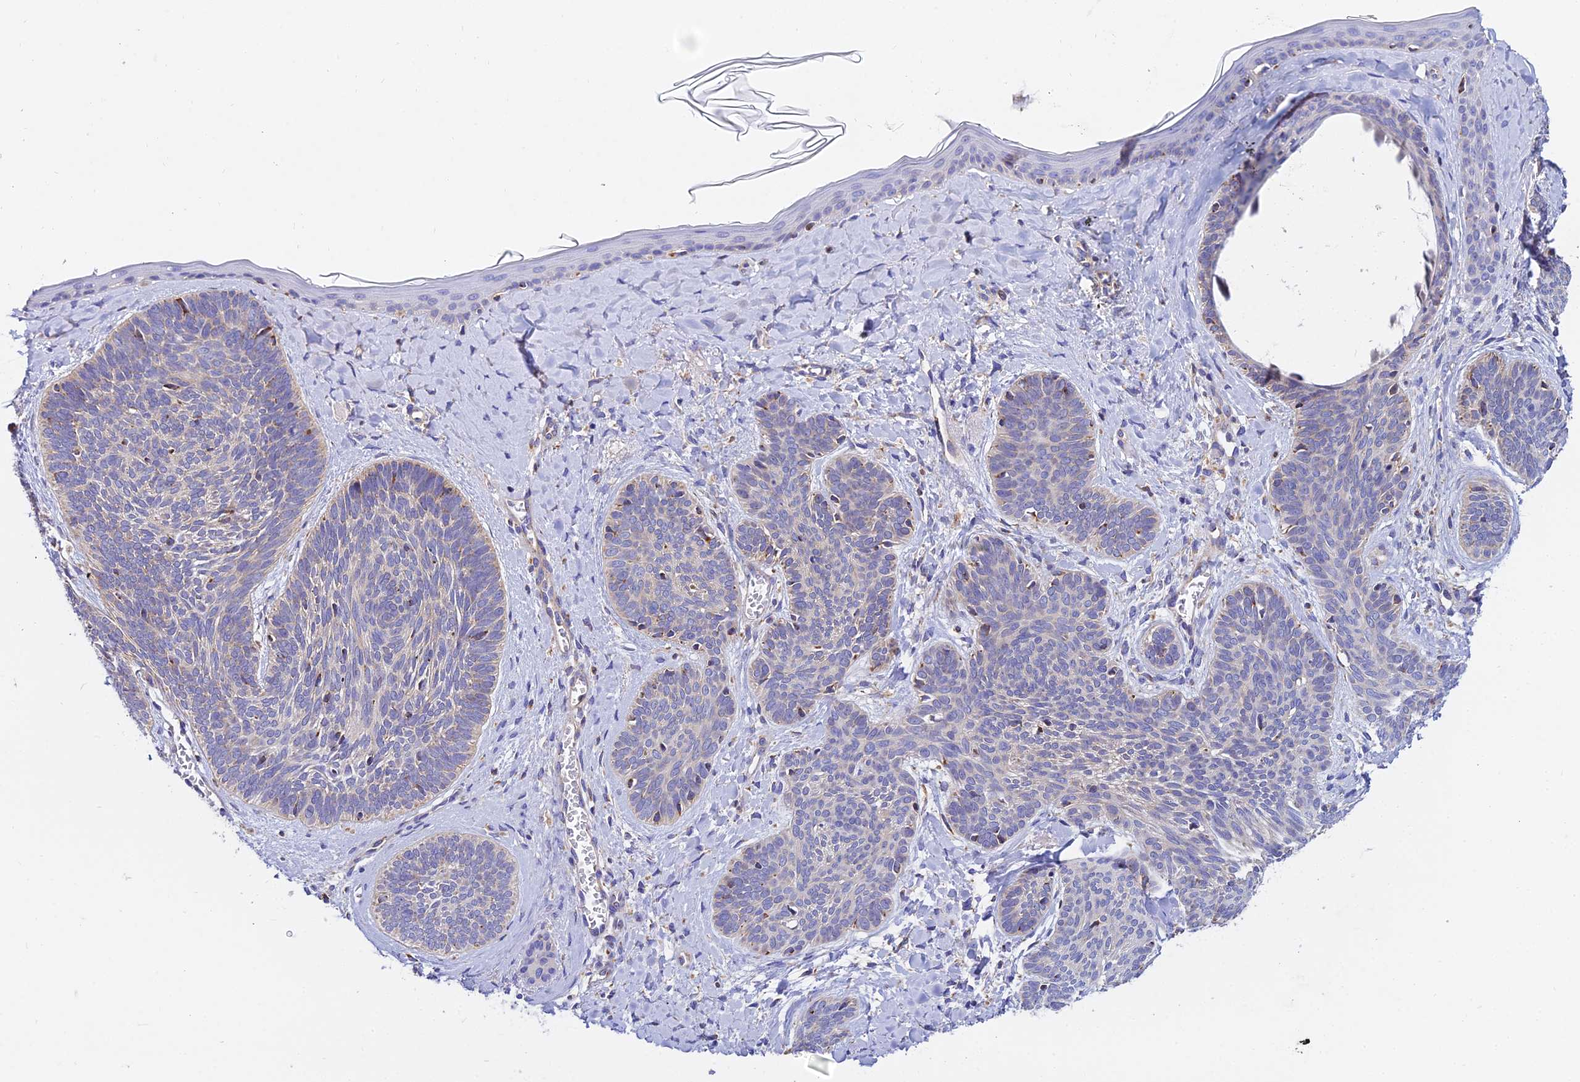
{"staining": {"intensity": "negative", "quantity": "none", "location": "none"}, "tissue": "skin cancer", "cell_type": "Tumor cells", "image_type": "cancer", "snomed": [{"axis": "morphology", "description": "Basal cell carcinoma"}, {"axis": "topography", "description": "Skin"}], "caption": "The histopathology image reveals no significant positivity in tumor cells of basal cell carcinoma (skin).", "gene": "ACOT2", "patient": {"sex": "female", "age": 81}}